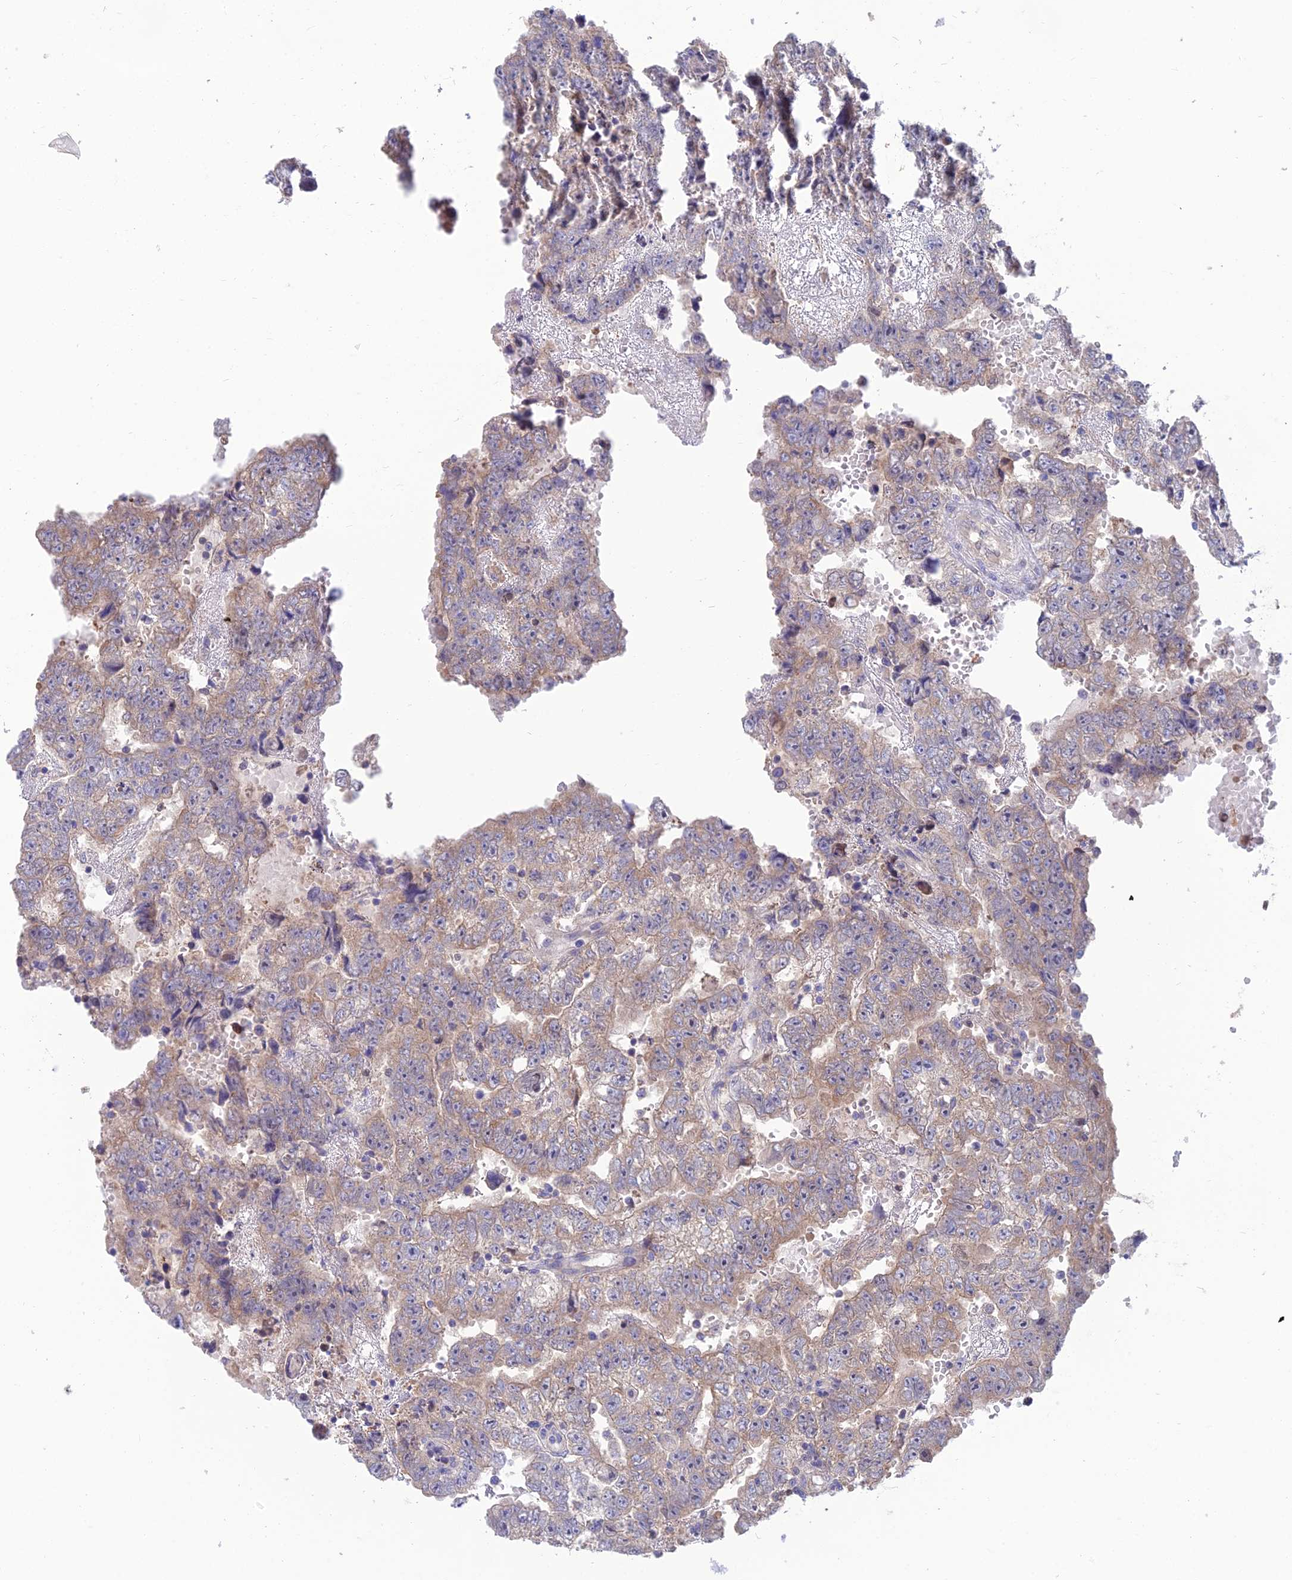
{"staining": {"intensity": "weak", "quantity": "25%-75%", "location": "cytoplasmic/membranous"}, "tissue": "testis cancer", "cell_type": "Tumor cells", "image_type": "cancer", "snomed": [{"axis": "morphology", "description": "Carcinoma, Embryonal, NOS"}, {"axis": "topography", "description": "Testis"}], "caption": "This is a photomicrograph of IHC staining of testis embryonal carcinoma, which shows weak expression in the cytoplasmic/membranous of tumor cells.", "gene": "DNPEP", "patient": {"sex": "male", "age": 25}}